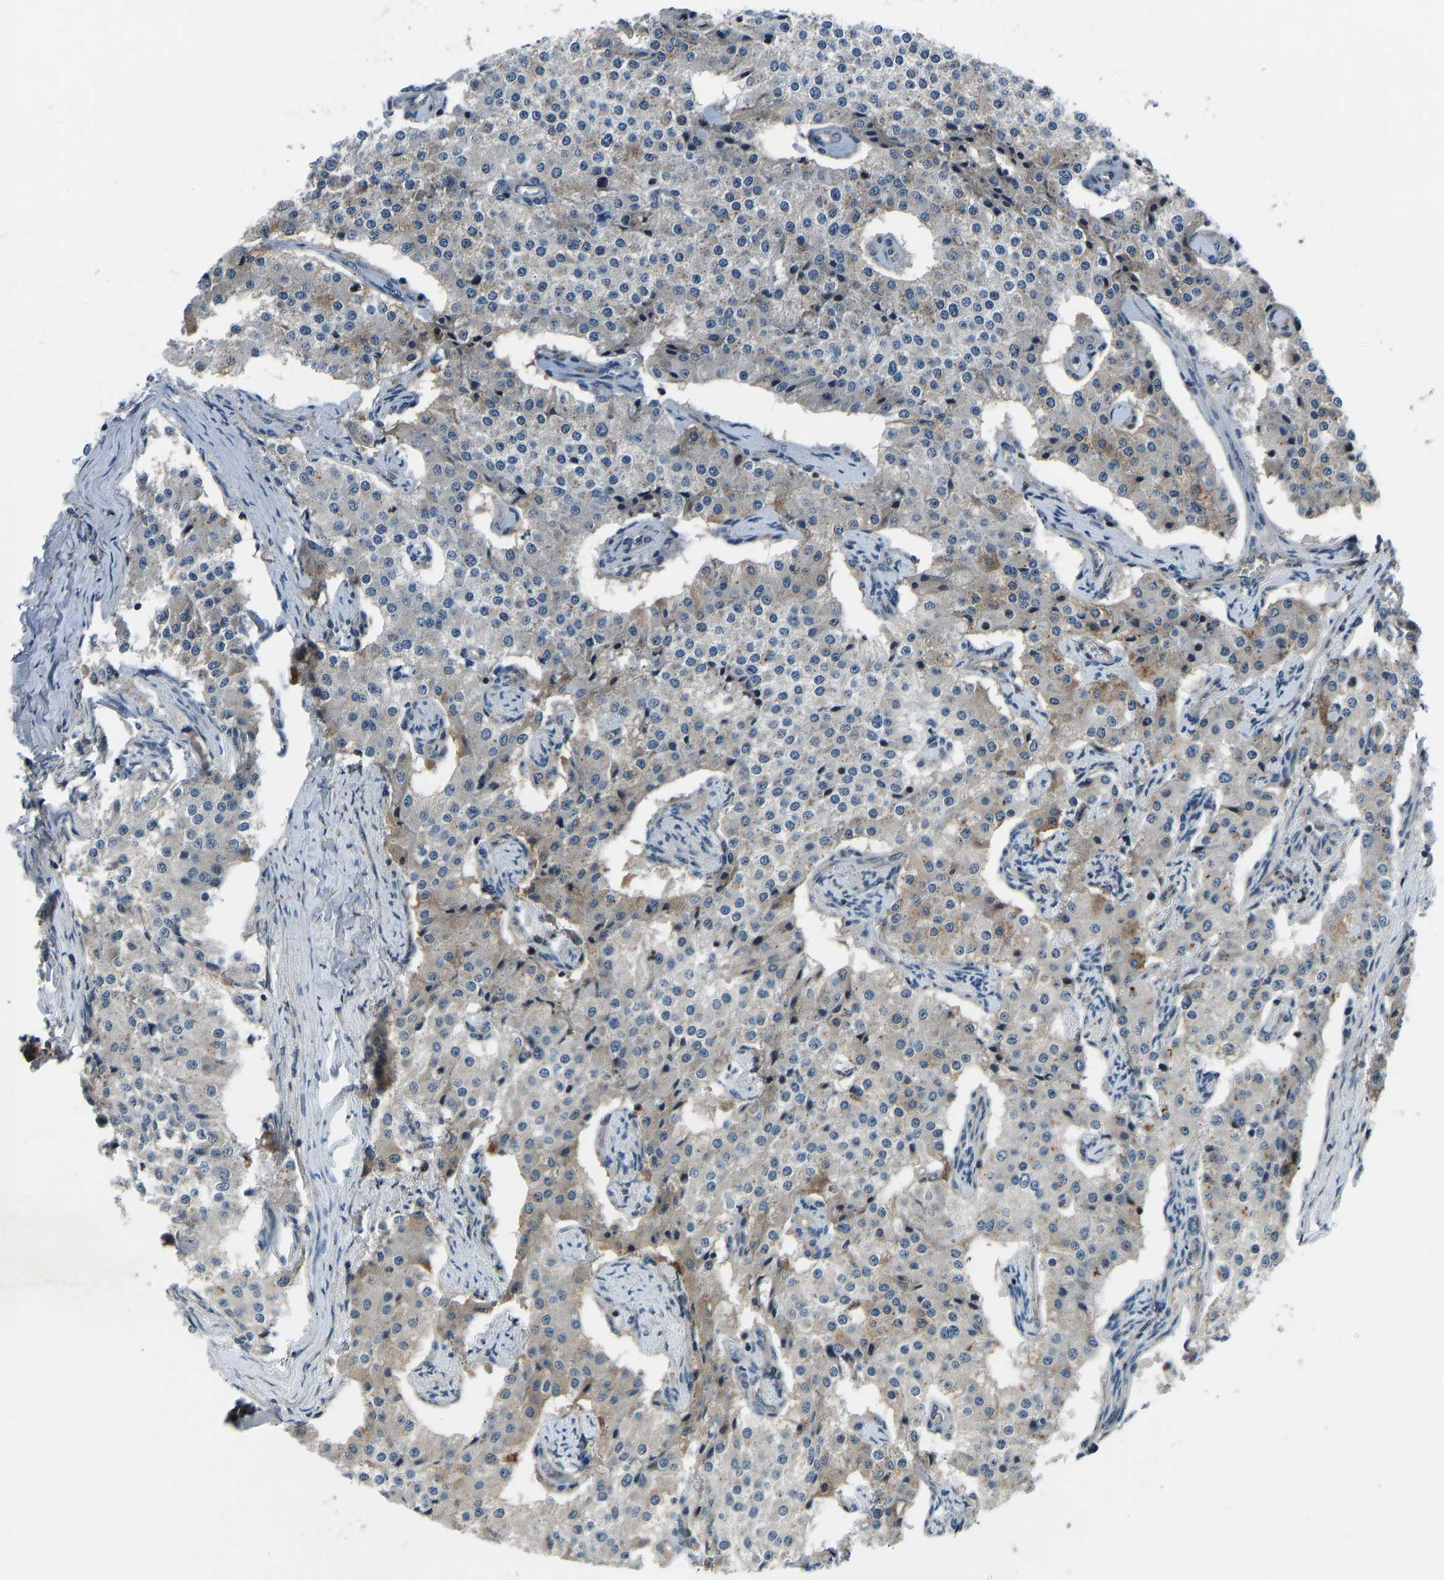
{"staining": {"intensity": "moderate", "quantity": "<25%", "location": "cytoplasmic/membranous"}, "tissue": "carcinoid", "cell_type": "Tumor cells", "image_type": "cancer", "snomed": [{"axis": "morphology", "description": "Carcinoid, malignant, NOS"}, {"axis": "topography", "description": "Colon"}], "caption": "Human carcinoid stained with a protein marker shows moderate staining in tumor cells.", "gene": "RLIM", "patient": {"sex": "female", "age": 52}}